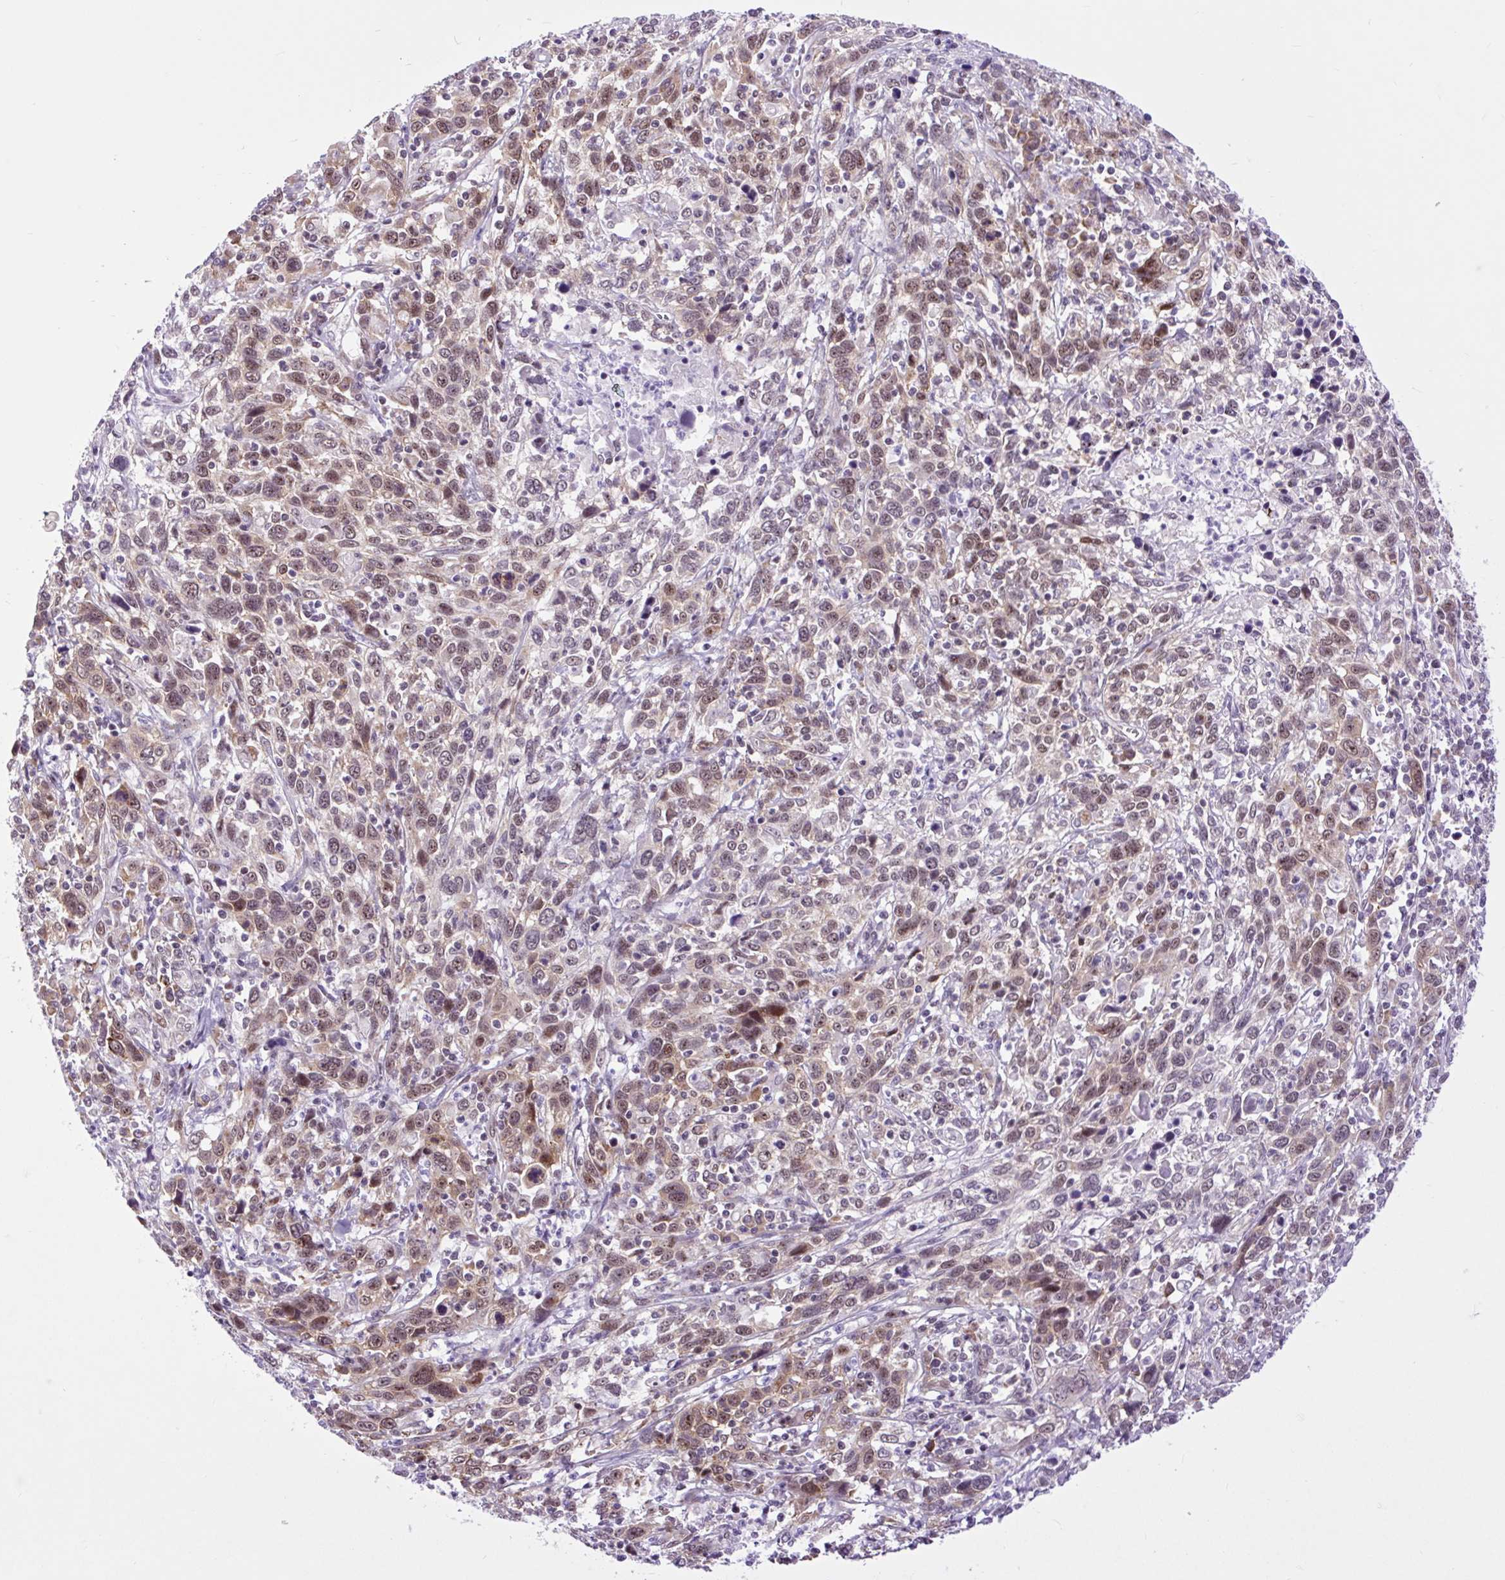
{"staining": {"intensity": "moderate", "quantity": ">75%", "location": "nuclear"}, "tissue": "cervical cancer", "cell_type": "Tumor cells", "image_type": "cancer", "snomed": [{"axis": "morphology", "description": "Squamous cell carcinoma, NOS"}, {"axis": "topography", "description": "Cervix"}], "caption": "DAB (3,3'-diaminobenzidine) immunohistochemical staining of human cervical squamous cell carcinoma exhibits moderate nuclear protein expression in about >75% of tumor cells.", "gene": "CLK2", "patient": {"sex": "female", "age": 46}}